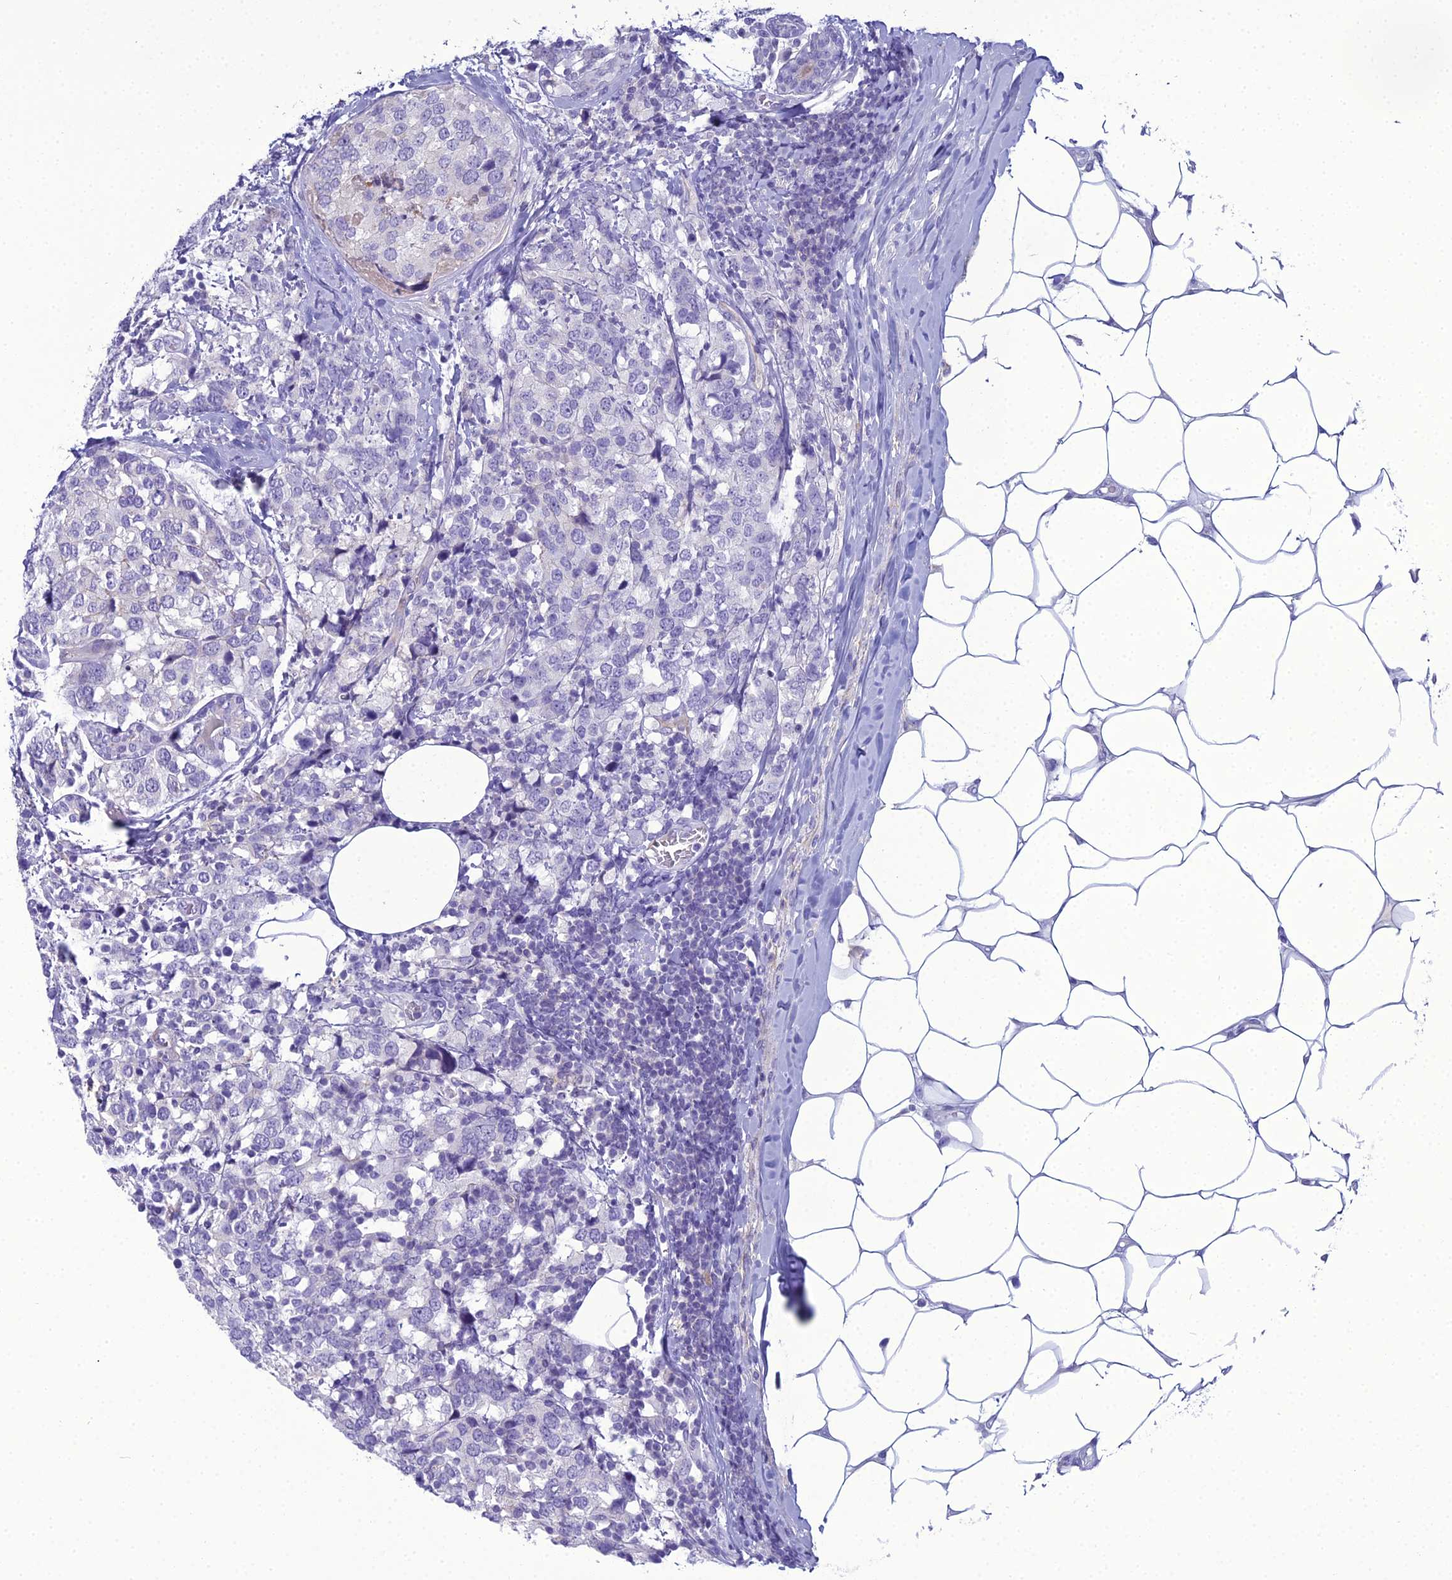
{"staining": {"intensity": "negative", "quantity": "none", "location": "none"}, "tissue": "breast cancer", "cell_type": "Tumor cells", "image_type": "cancer", "snomed": [{"axis": "morphology", "description": "Lobular carcinoma"}, {"axis": "topography", "description": "Breast"}], "caption": "Breast lobular carcinoma was stained to show a protein in brown. There is no significant staining in tumor cells. (Brightfield microscopy of DAB immunohistochemistry at high magnification).", "gene": "ACE", "patient": {"sex": "female", "age": 59}}